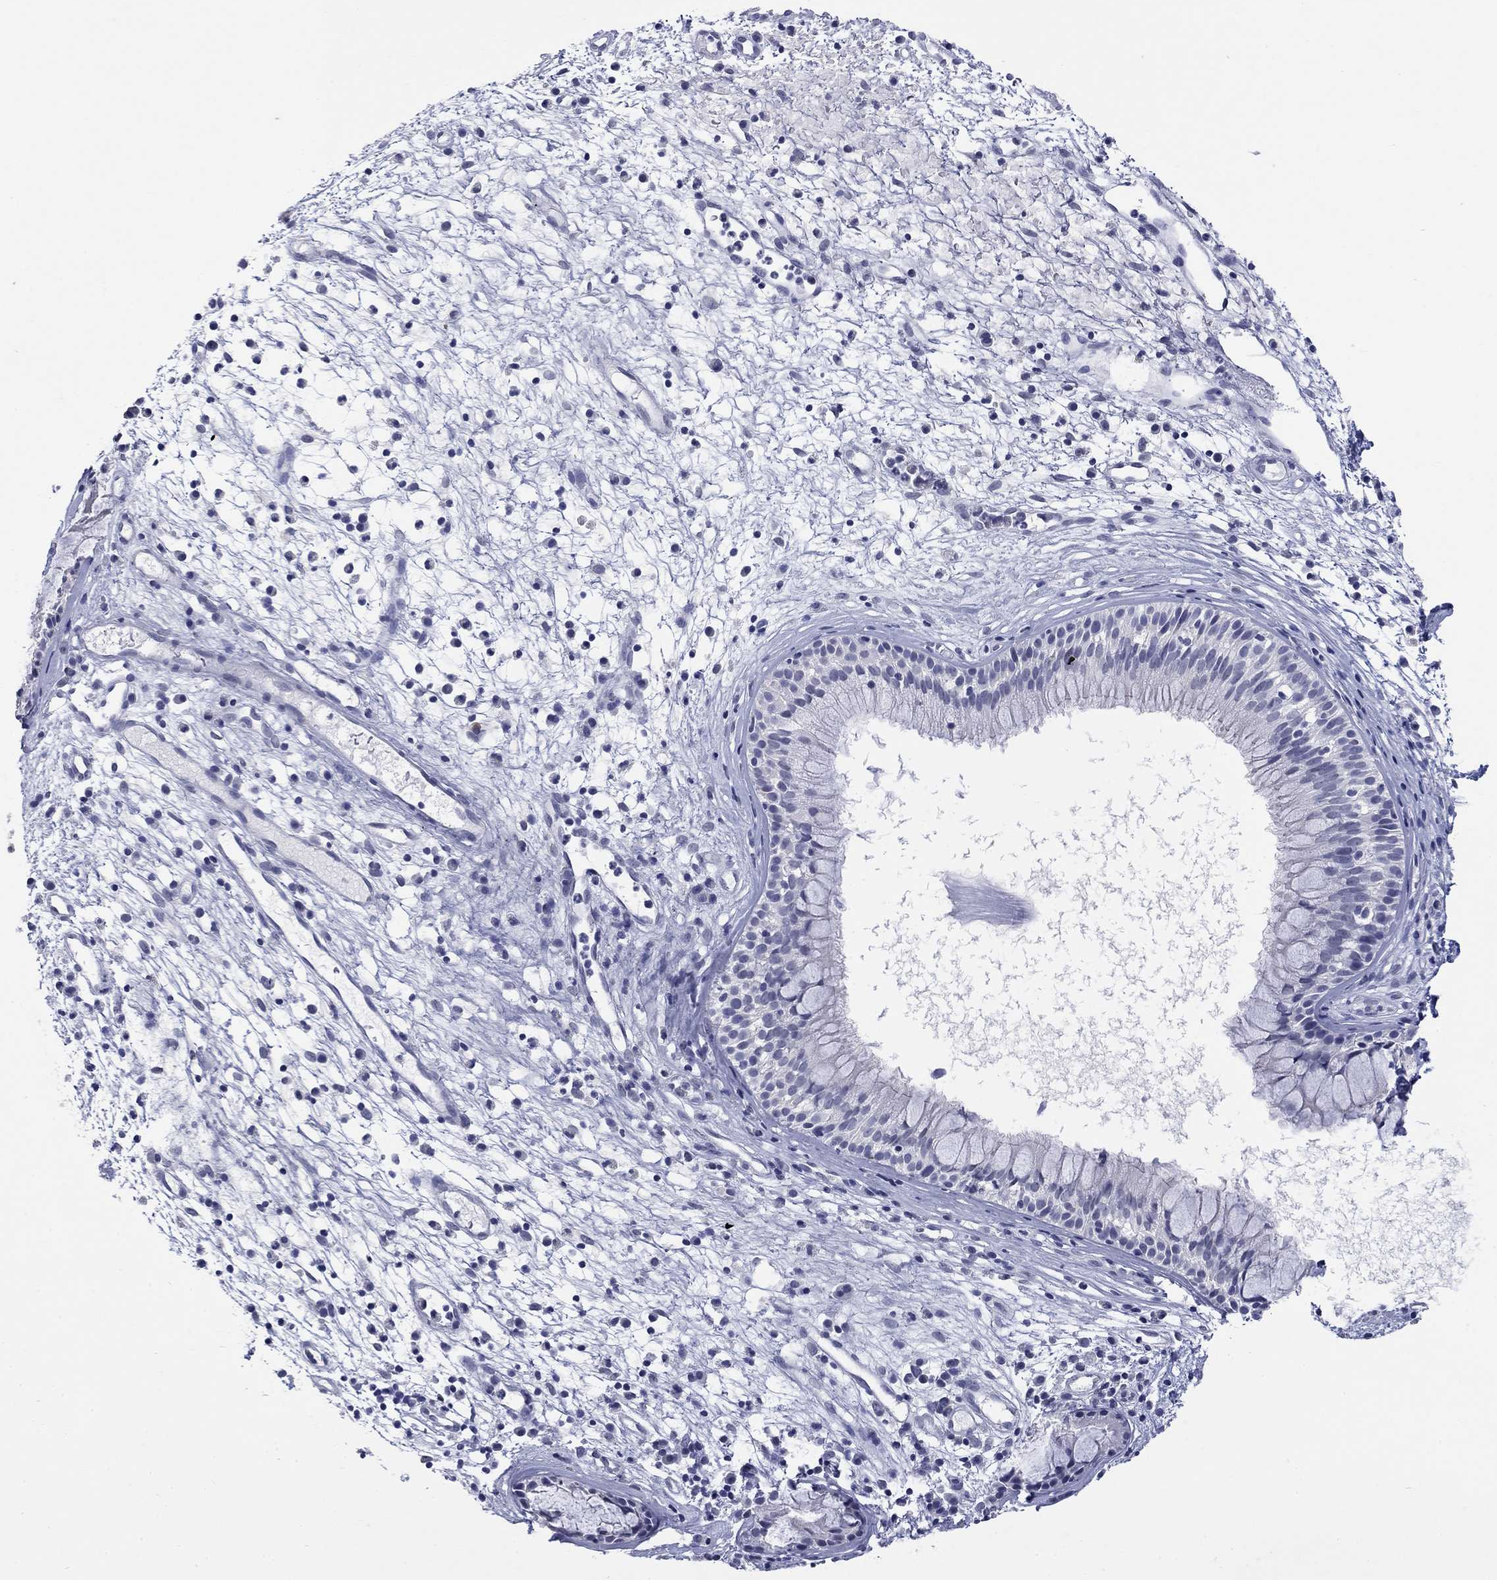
{"staining": {"intensity": "negative", "quantity": "none", "location": "none"}, "tissue": "nasopharynx", "cell_type": "Respiratory epithelial cells", "image_type": "normal", "snomed": [{"axis": "morphology", "description": "Normal tissue, NOS"}, {"axis": "topography", "description": "Nasopharynx"}], "caption": "Human nasopharynx stained for a protein using immunohistochemistry (IHC) demonstrates no staining in respiratory epithelial cells.", "gene": "ECEL1", "patient": {"sex": "male", "age": 77}}